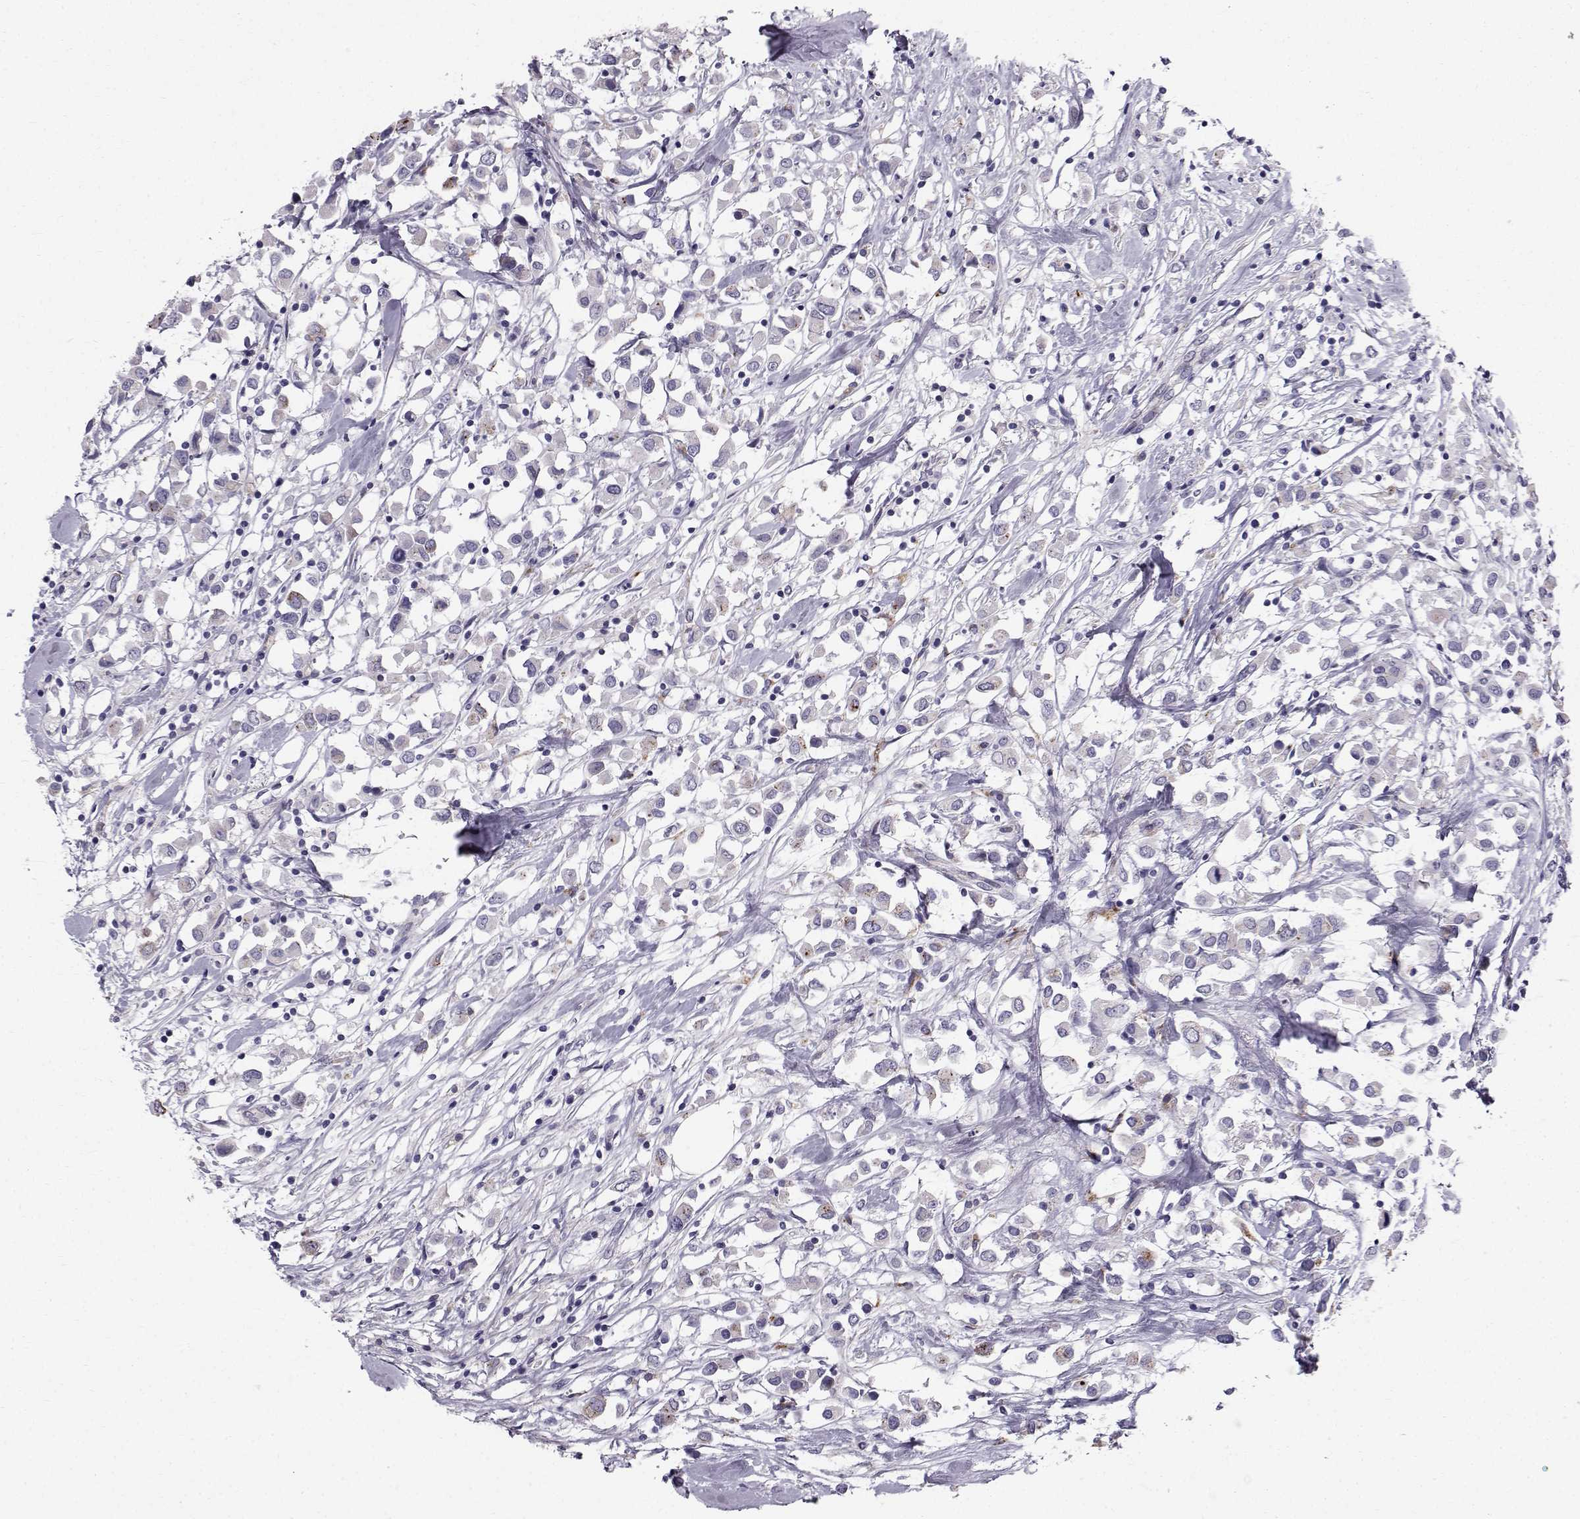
{"staining": {"intensity": "moderate", "quantity": "<25%", "location": "cytoplasmic/membranous"}, "tissue": "breast cancer", "cell_type": "Tumor cells", "image_type": "cancer", "snomed": [{"axis": "morphology", "description": "Duct carcinoma"}, {"axis": "topography", "description": "Breast"}], "caption": "Protein analysis of infiltrating ductal carcinoma (breast) tissue exhibits moderate cytoplasmic/membranous staining in approximately <25% of tumor cells.", "gene": "CALCR", "patient": {"sex": "female", "age": 61}}